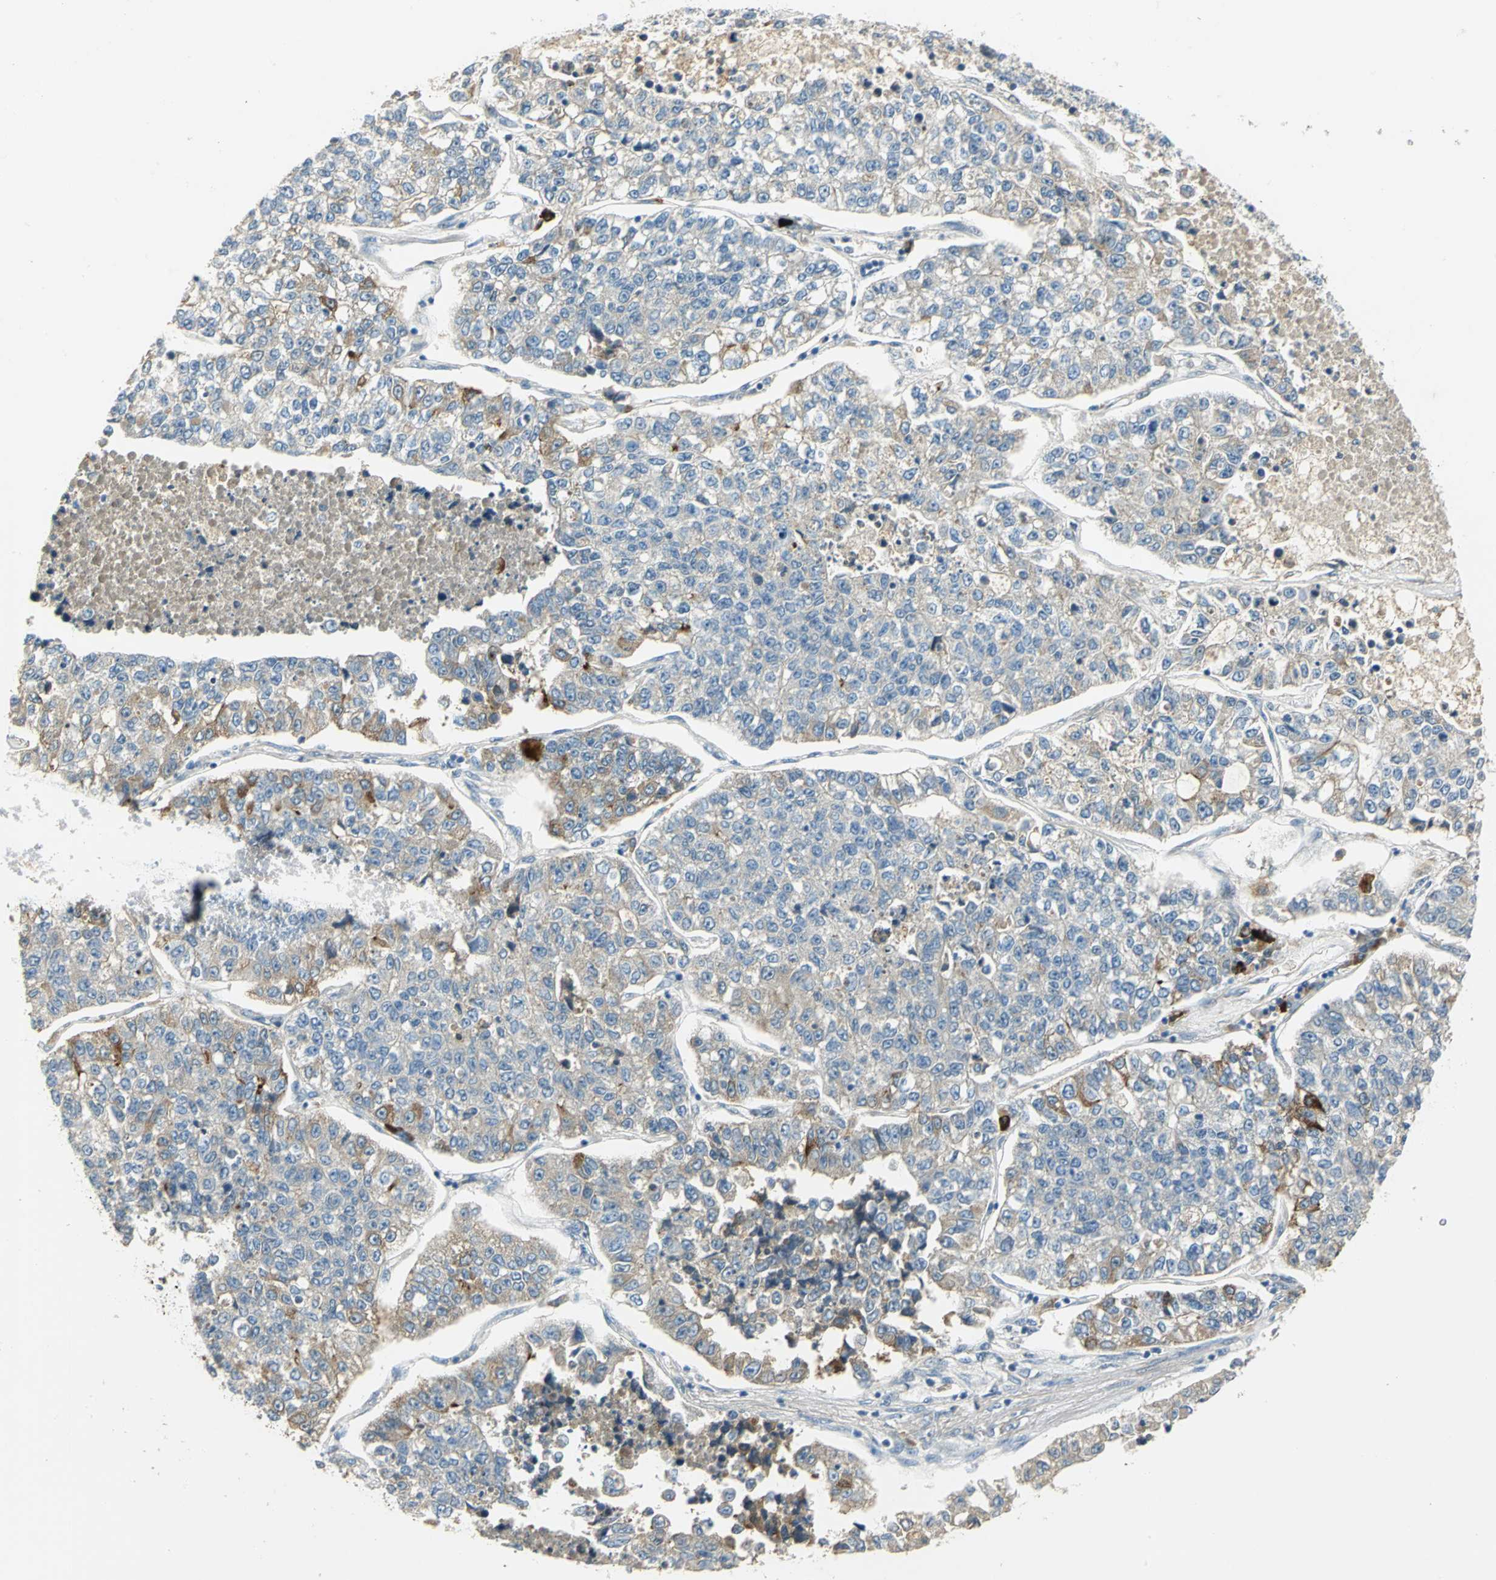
{"staining": {"intensity": "weak", "quantity": "<25%", "location": "cytoplasmic/membranous"}, "tissue": "lung cancer", "cell_type": "Tumor cells", "image_type": "cancer", "snomed": [{"axis": "morphology", "description": "Adenocarcinoma, NOS"}, {"axis": "topography", "description": "Lung"}], "caption": "IHC micrograph of neoplastic tissue: human lung adenocarcinoma stained with DAB exhibits no significant protein positivity in tumor cells. (DAB (3,3'-diaminobenzidine) immunohistochemistry visualized using brightfield microscopy, high magnification).", "gene": "PROC", "patient": {"sex": "male", "age": 49}}